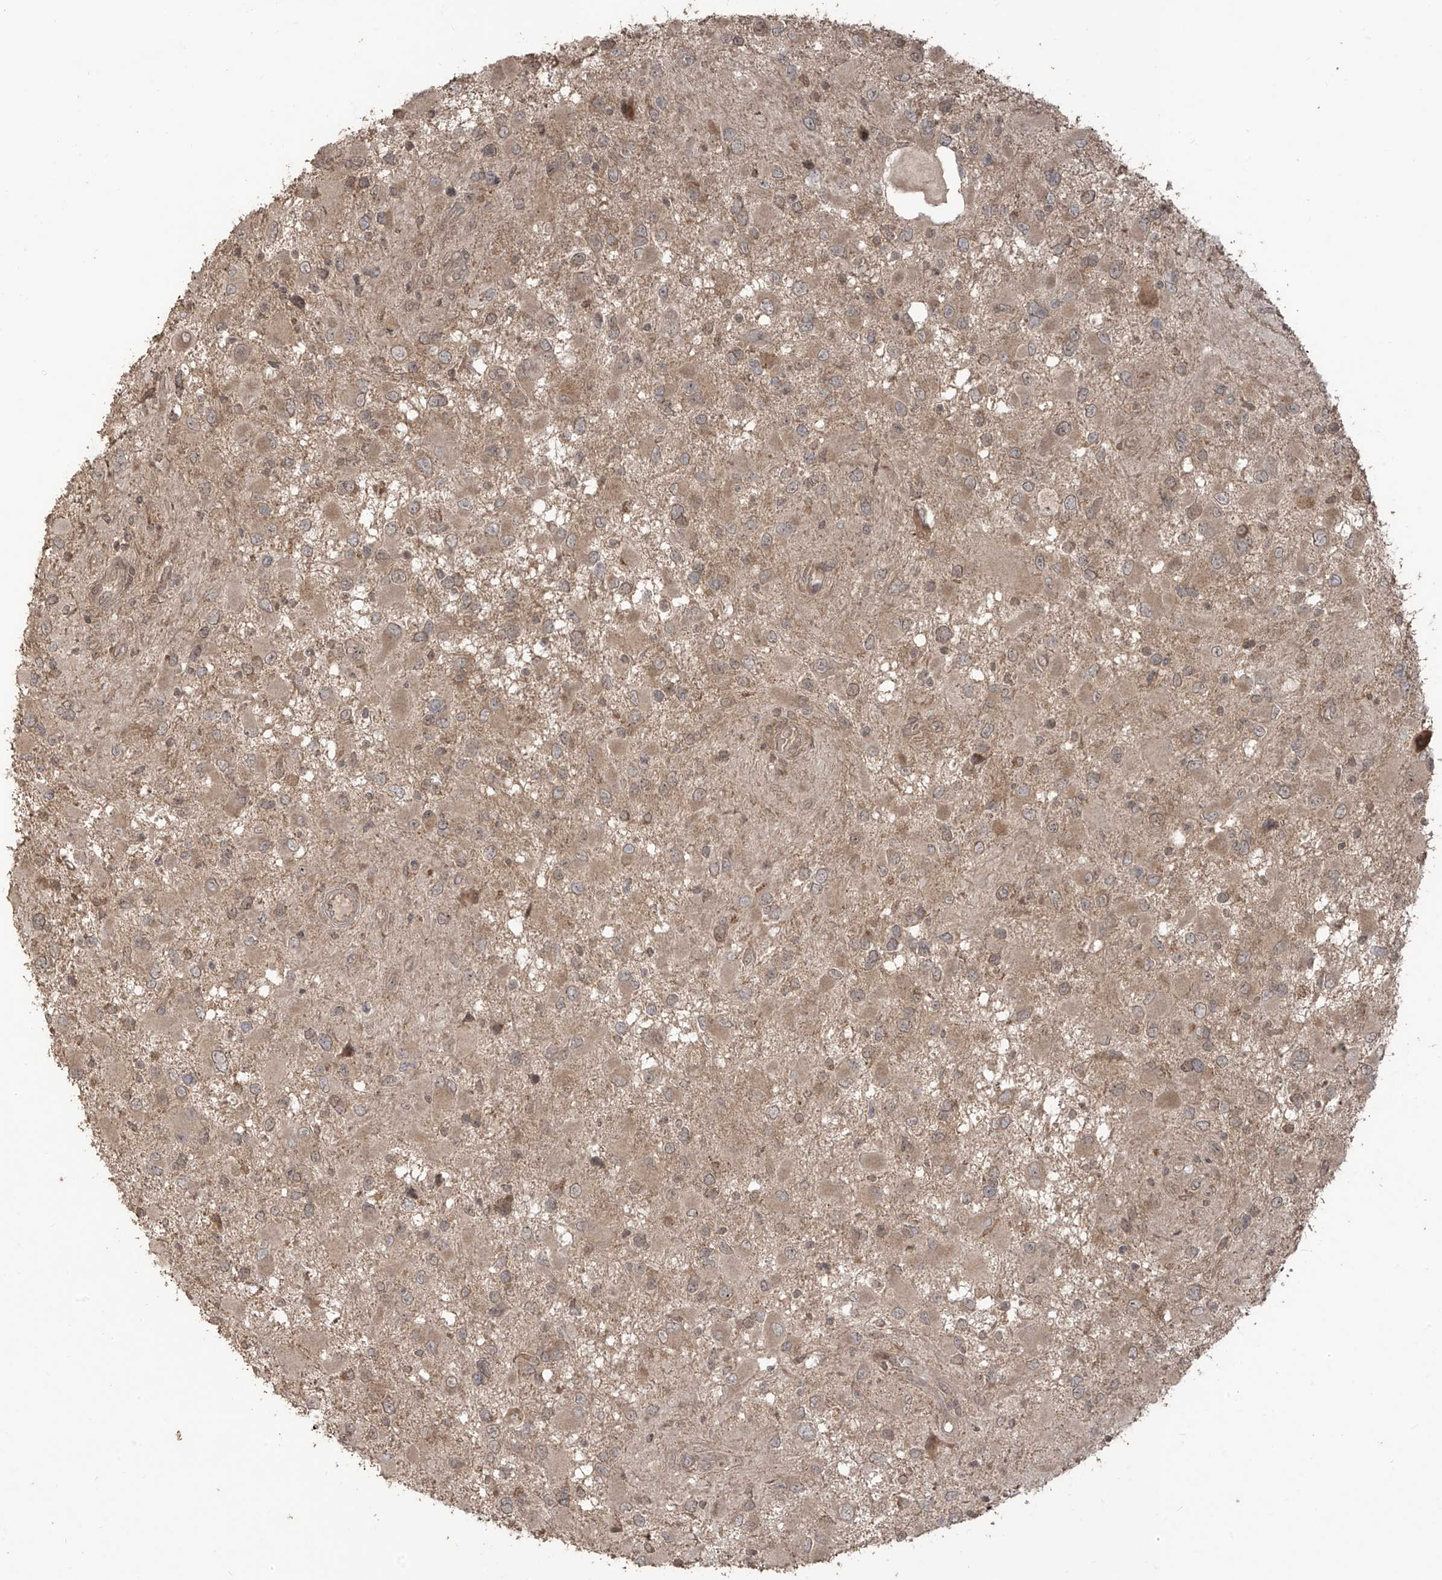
{"staining": {"intensity": "negative", "quantity": "none", "location": "none"}, "tissue": "glioma", "cell_type": "Tumor cells", "image_type": "cancer", "snomed": [{"axis": "morphology", "description": "Glioma, malignant, High grade"}, {"axis": "topography", "description": "Brain"}], "caption": "Human malignant glioma (high-grade) stained for a protein using immunohistochemistry displays no staining in tumor cells.", "gene": "CARF", "patient": {"sex": "male", "age": 53}}